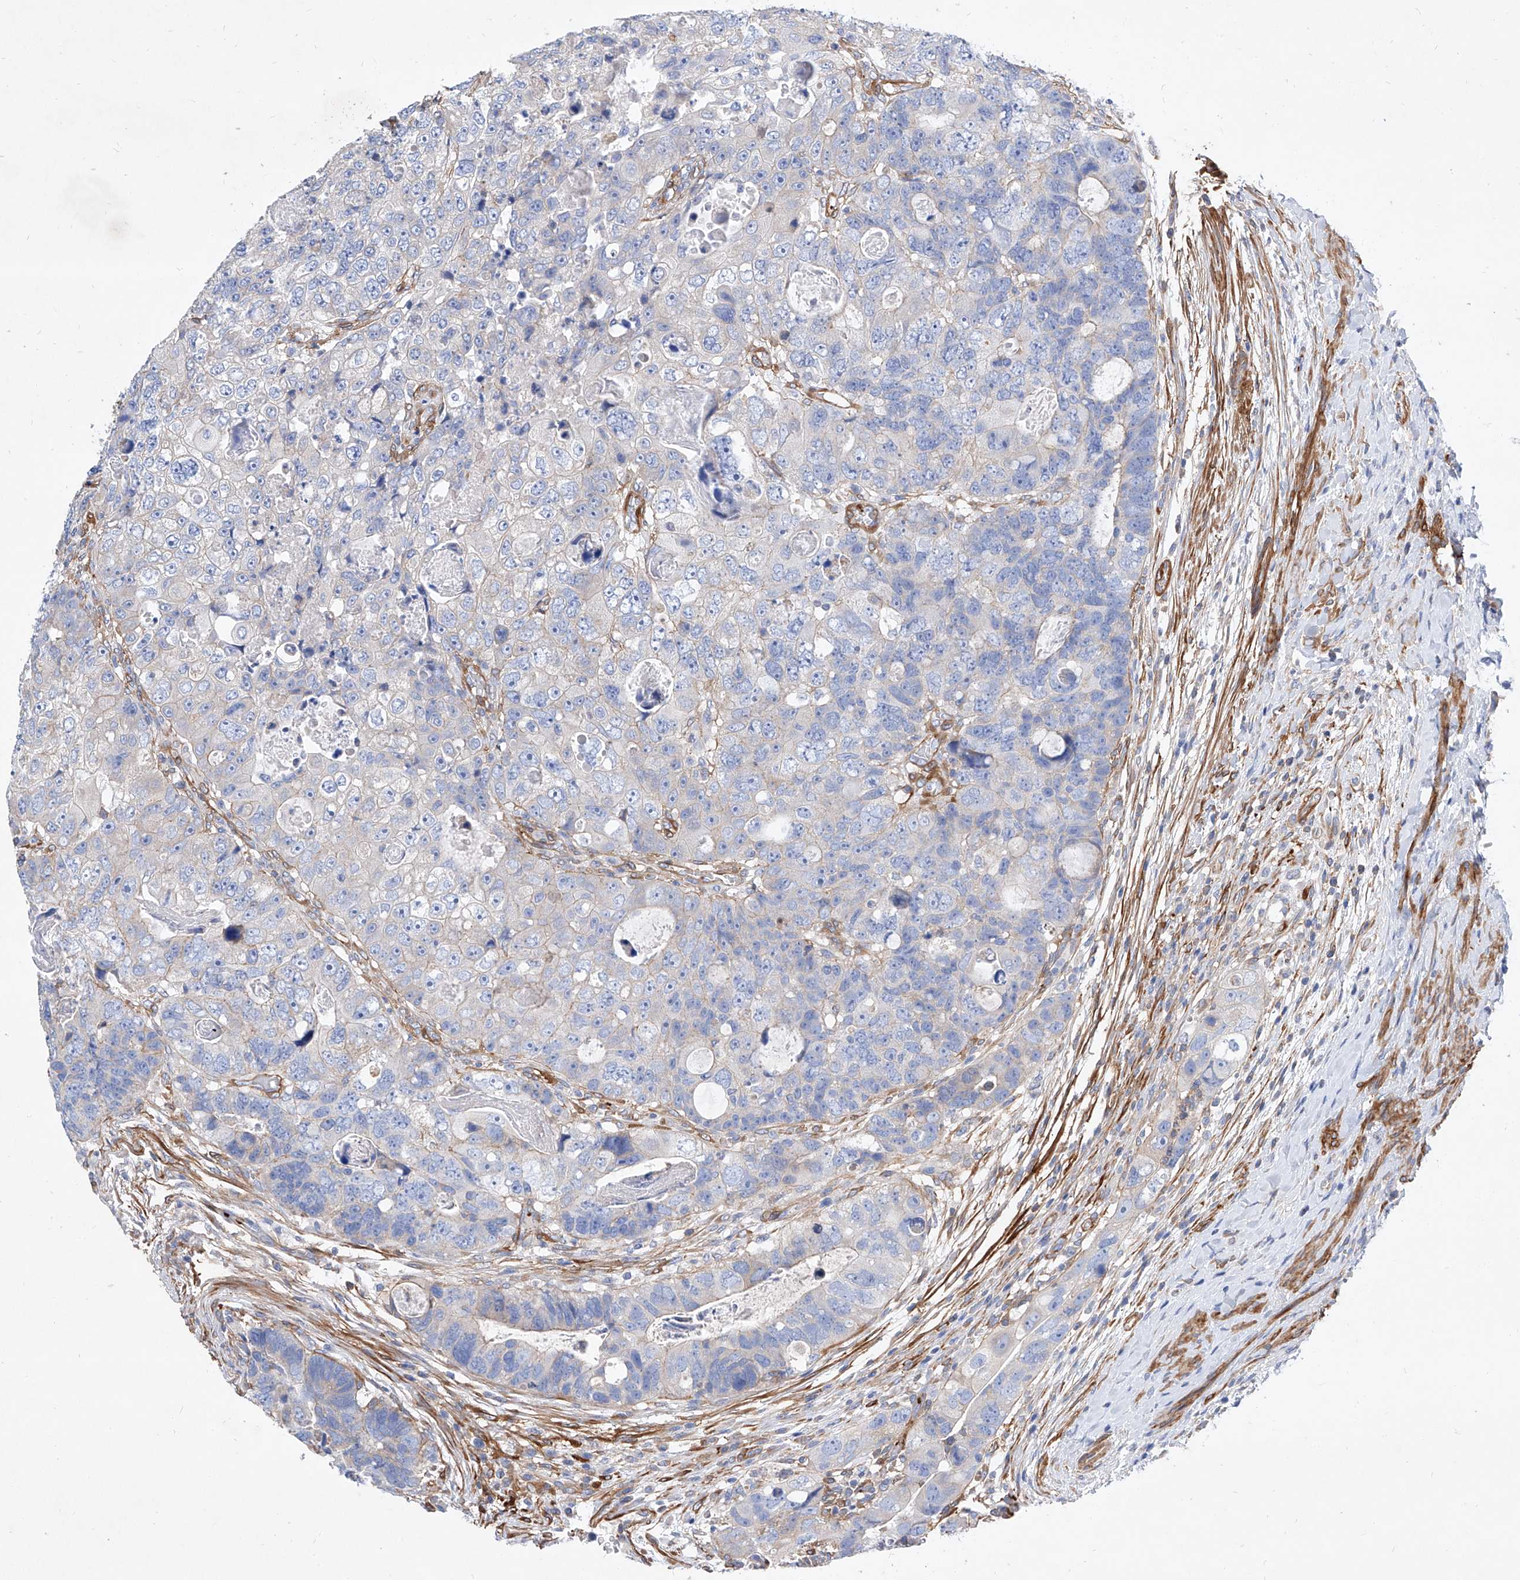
{"staining": {"intensity": "negative", "quantity": "none", "location": "none"}, "tissue": "colorectal cancer", "cell_type": "Tumor cells", "image_type": "cancer", "snomed": [{"axis": "morphology", "description": "Adenocarcinoma, NOS"}, {"axis": "topography", "description": "Rectum"}], "caption": "Immunohistochemical staining of human colorectal cancer shows no significant staining in tumor cells.", "gene": "TAS2R60", "patient": {"sex": "male", "age": 59}}